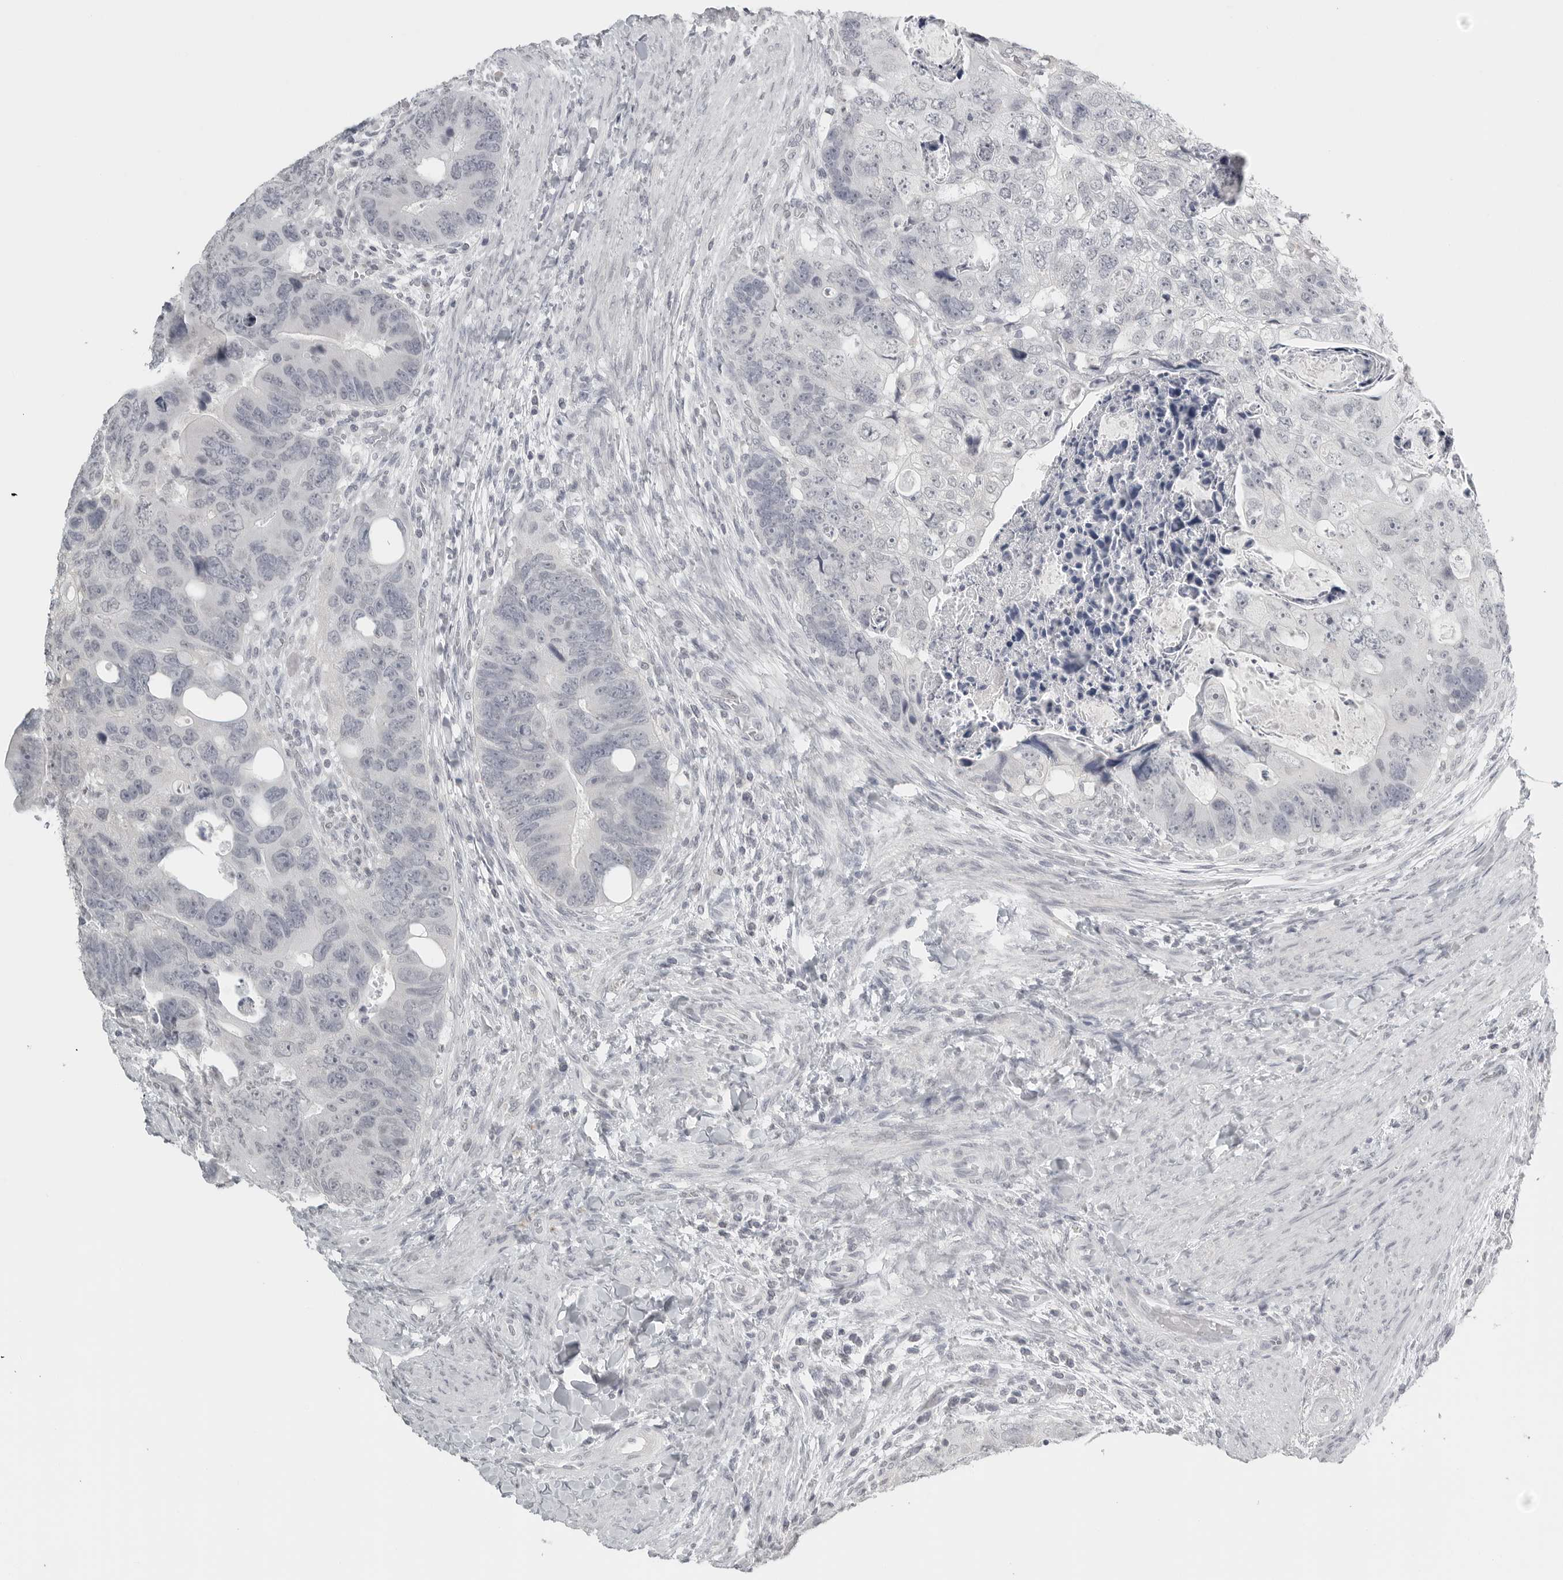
{"staining": {"intensity": "weak", "quantity": "<25%", "location": "nuclear"}, "tissue": "colorectal cancer", "cell_type": "Tumor cells", "image_type": "cancer", "snomed": [{"axis": "morphology", "description": "Adenocarcinoma, NOS"}, {"axis": "topography", "description": "Rectum"}], "caption": "High power microscopy micrograph of an immunohistochemistry (IHC) micrograph of colorectal adenocarcinoma, revealing no significant staining in tumor cells.", "gene": "BPIFA1", "patient": {"sex": "male", "age": 59}}